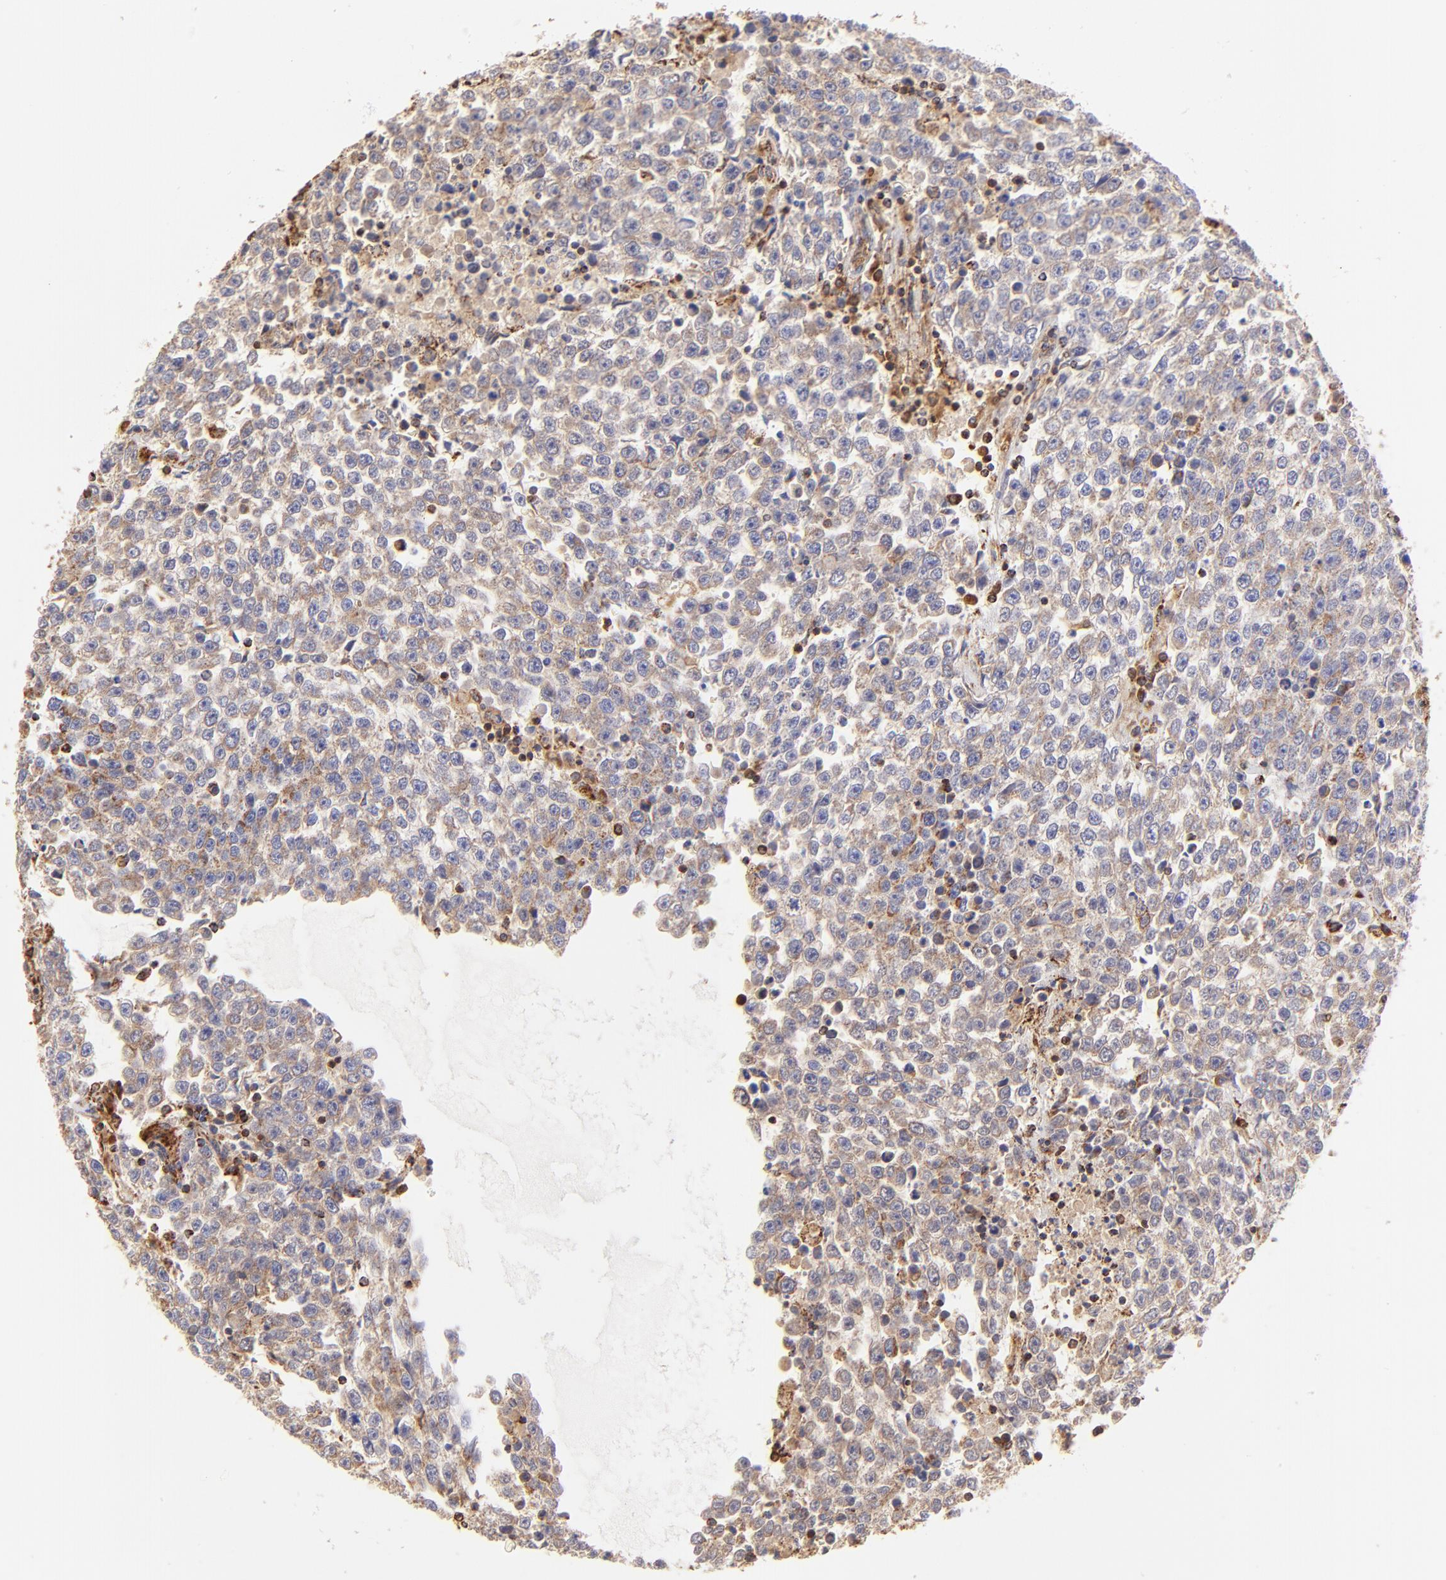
{"staining": {"intensity": "weak", "quantity": "25%-75%", "location": "cytoplasmic/membranous"}, "tissue": "testis cancer", "cell_type": "Tumor cells", "image_type": "cancer", "snomed": [{"axis": "morphology", "description": "Seminoma, NOS"}, {"axis": "topography", "description": "Testis"}], "caption": "IHC (DAB) staining of testis cancer (seminoma) demonstrates weak cytoplasmic/membranous protein expression in about 25%-75% of tumor cells.", "gene": "ECH1", "patient": {"sex": "male", "age": 36}}